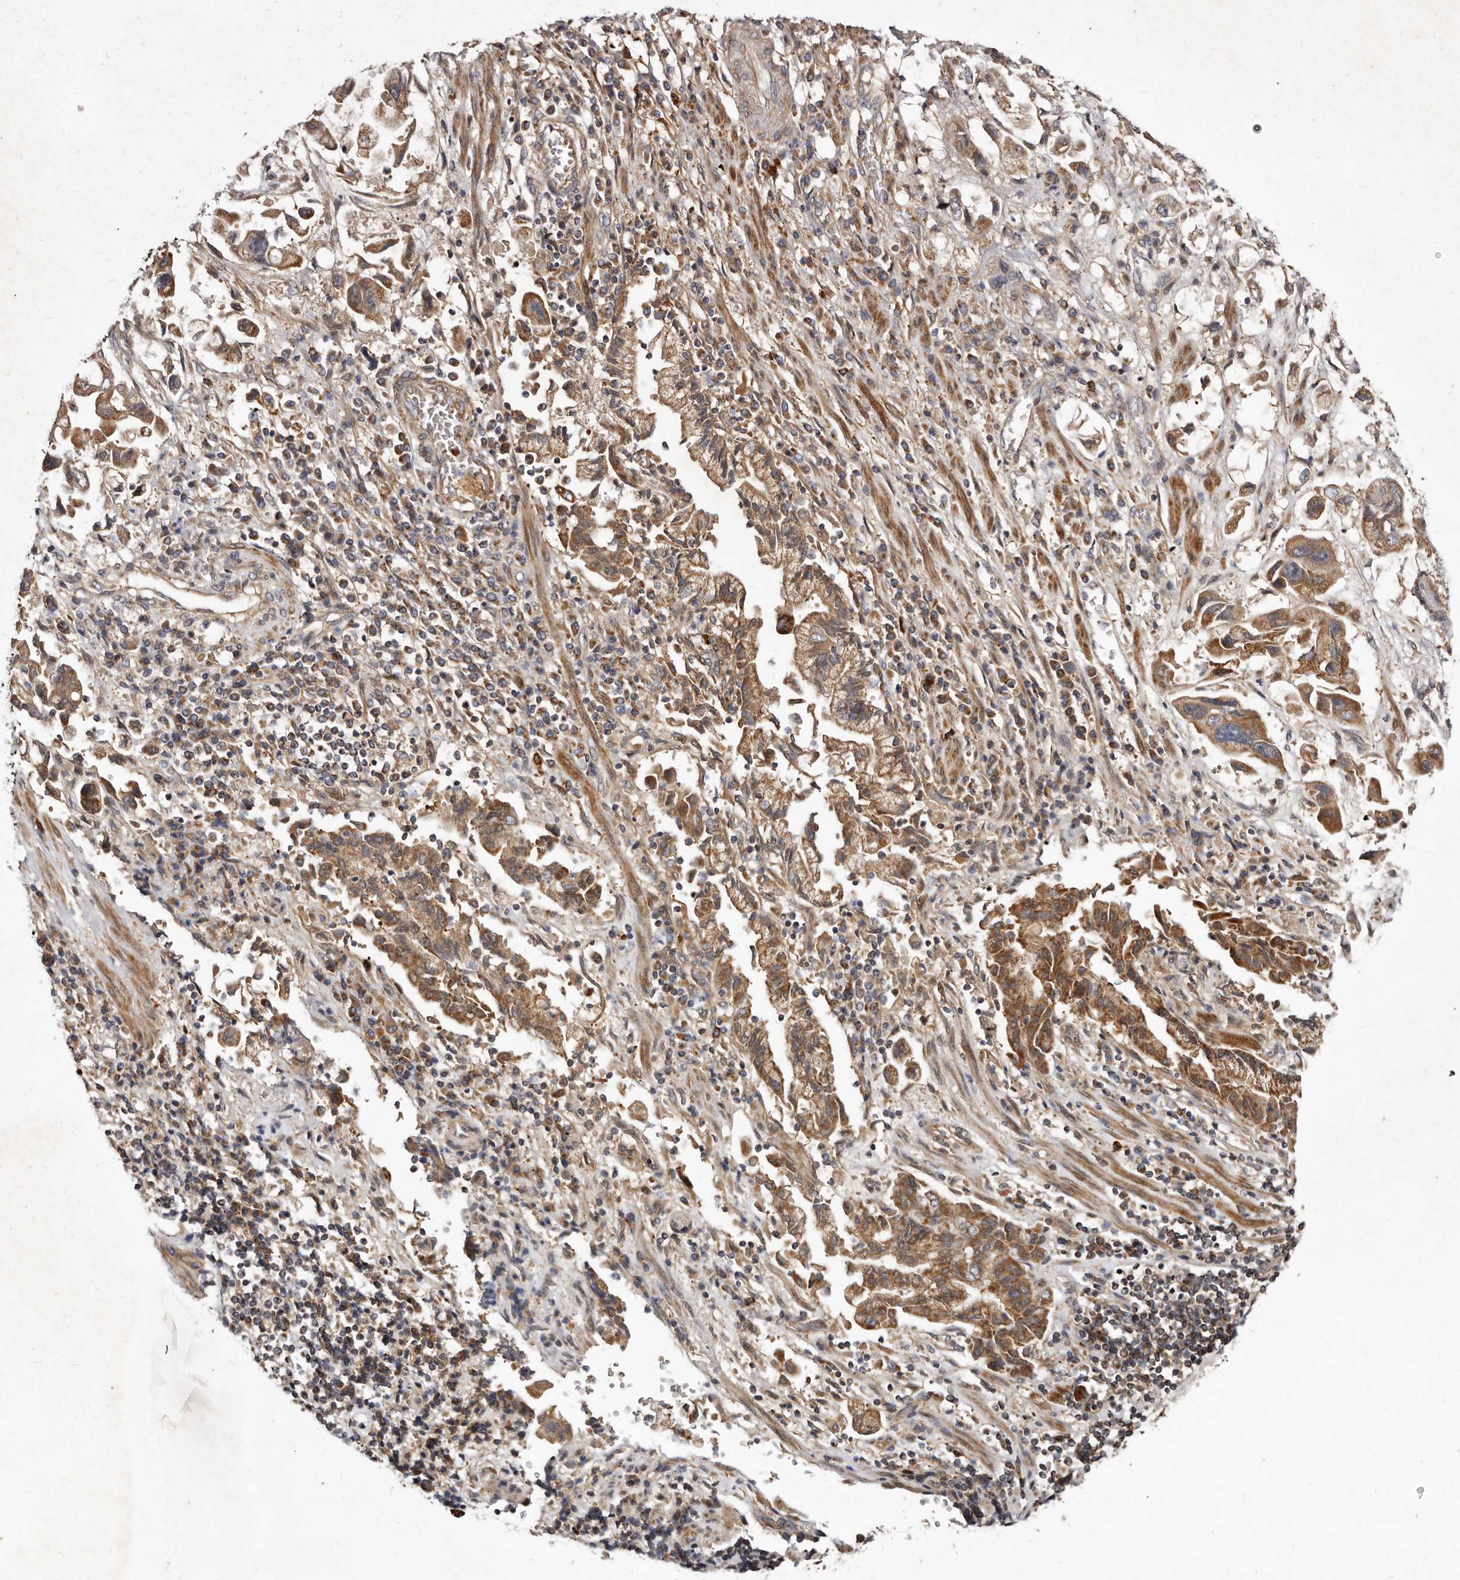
{"staining": {"intensity": "moderate", "quantity": ">75%", "location": "cytoplasmic/membranous"}, "tissue": "stomach cancer", "cell_type": "Tumor cells", "image_type": "cancer", "snomed": [{"axis": "morphology", "description": "Adenocarcinoma, NOS"}, {"axis": "topography", "description": "Stomach"}], "caption": "Immunohistochemistry of human stomach adenocarcinoma reveals medium levels of moderate cytoplasmic/membranous expression in approximately >75% of tumor cells. The protein is shown in brown color, while the nuclei are stained blue.", "gene": "GOT1L1", "patient": {"sex": "male", "age": 62}}